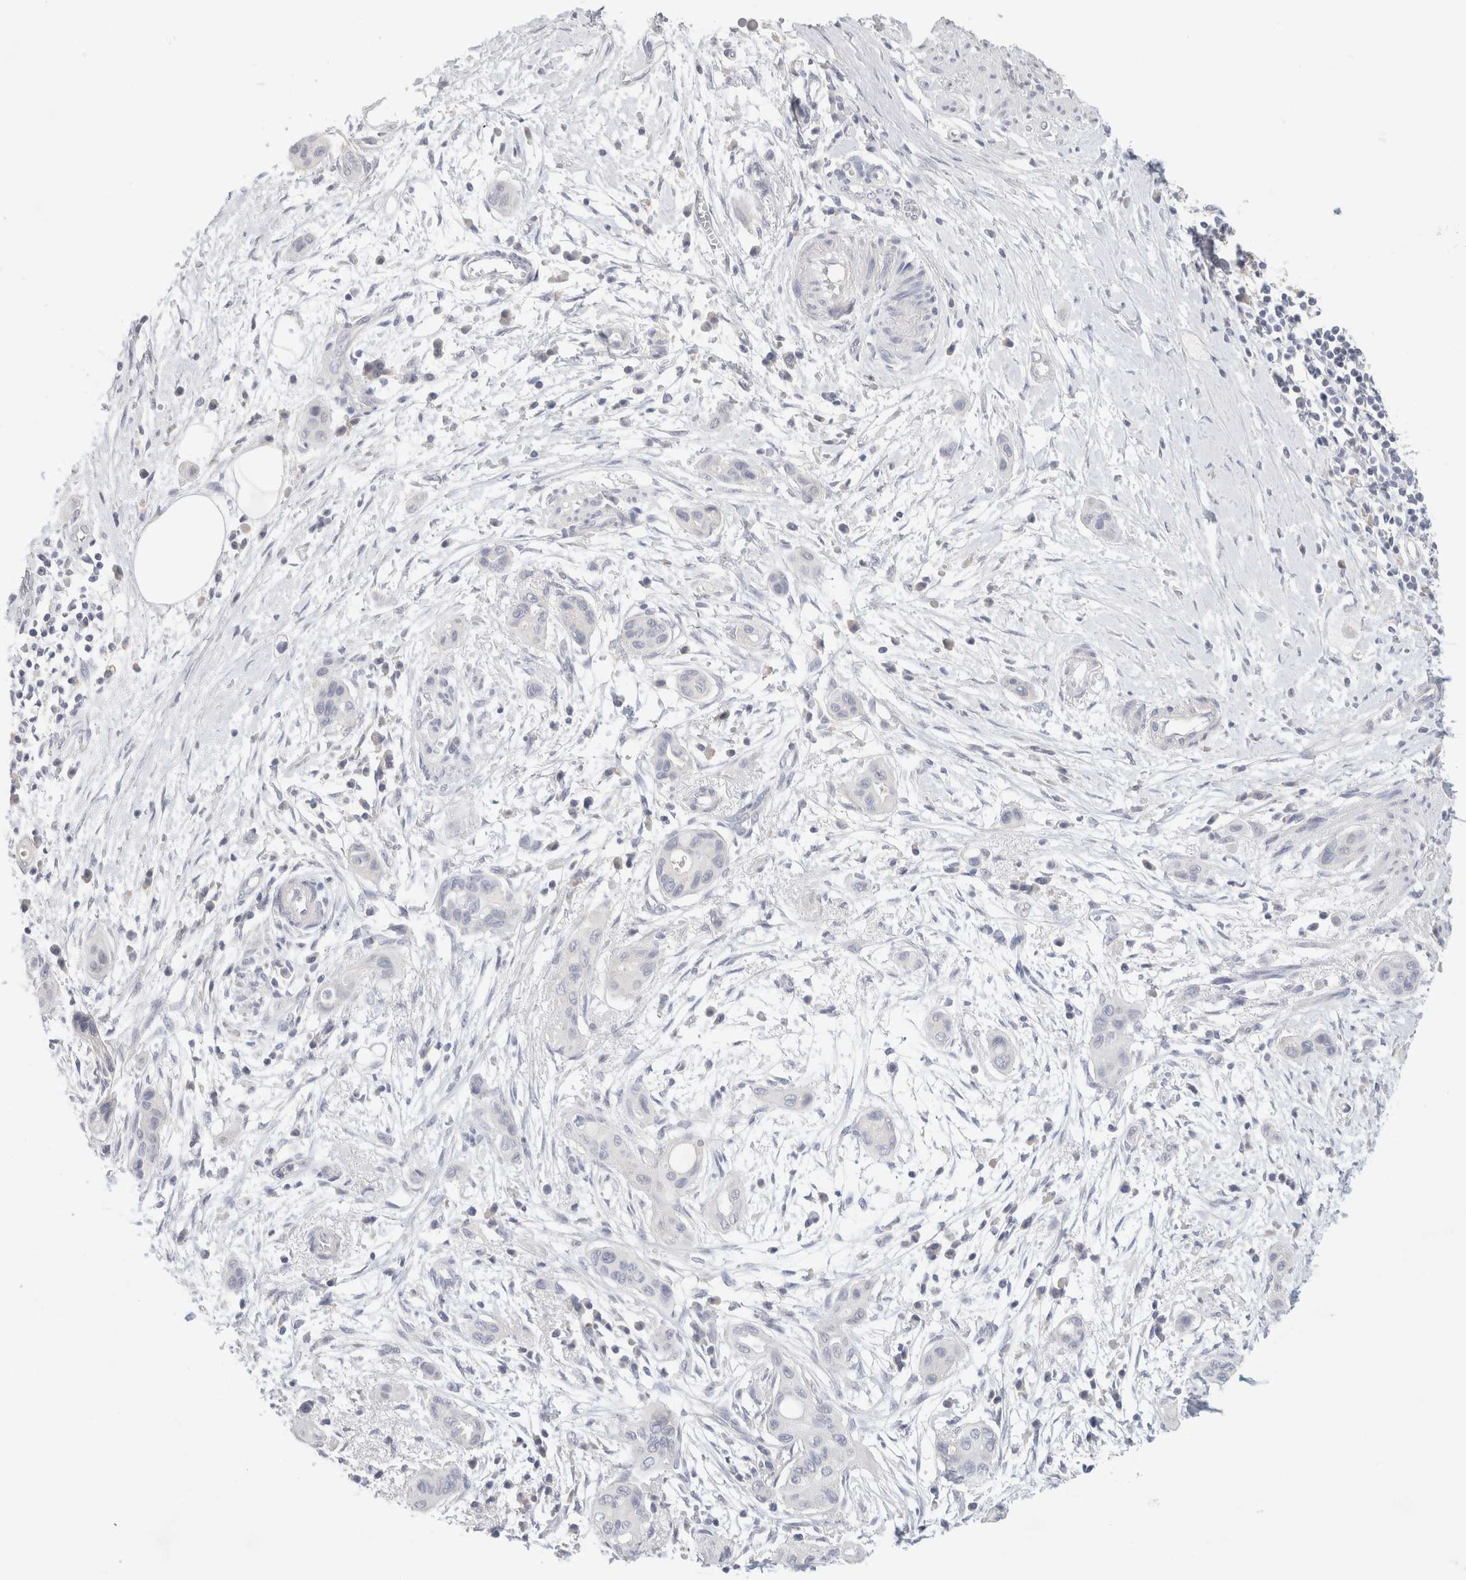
{"staining": {"intensity": "negative", "quantity": "none", "location": "none"}, "tissue": "pancreatic cancer", "cell_type": "Tumor cells", "image_type": "cancer", "snomed": [{"axis": "morphology", "description": "Adenocarcinoma, NOS"}, {"axis": "topography", "description": "Pancreas"}], "caption": "Immunohistochemistry image of human adenocarcinoma (pancreatic) stained for a protein (brown), which shows no positivity in tumor cells. (DAB immunohistochemistry (IHC) visualized using brightfield microscopy, high magnification).", "gene": "MPP2", "patient": {"sex": "male", "age": 59}}